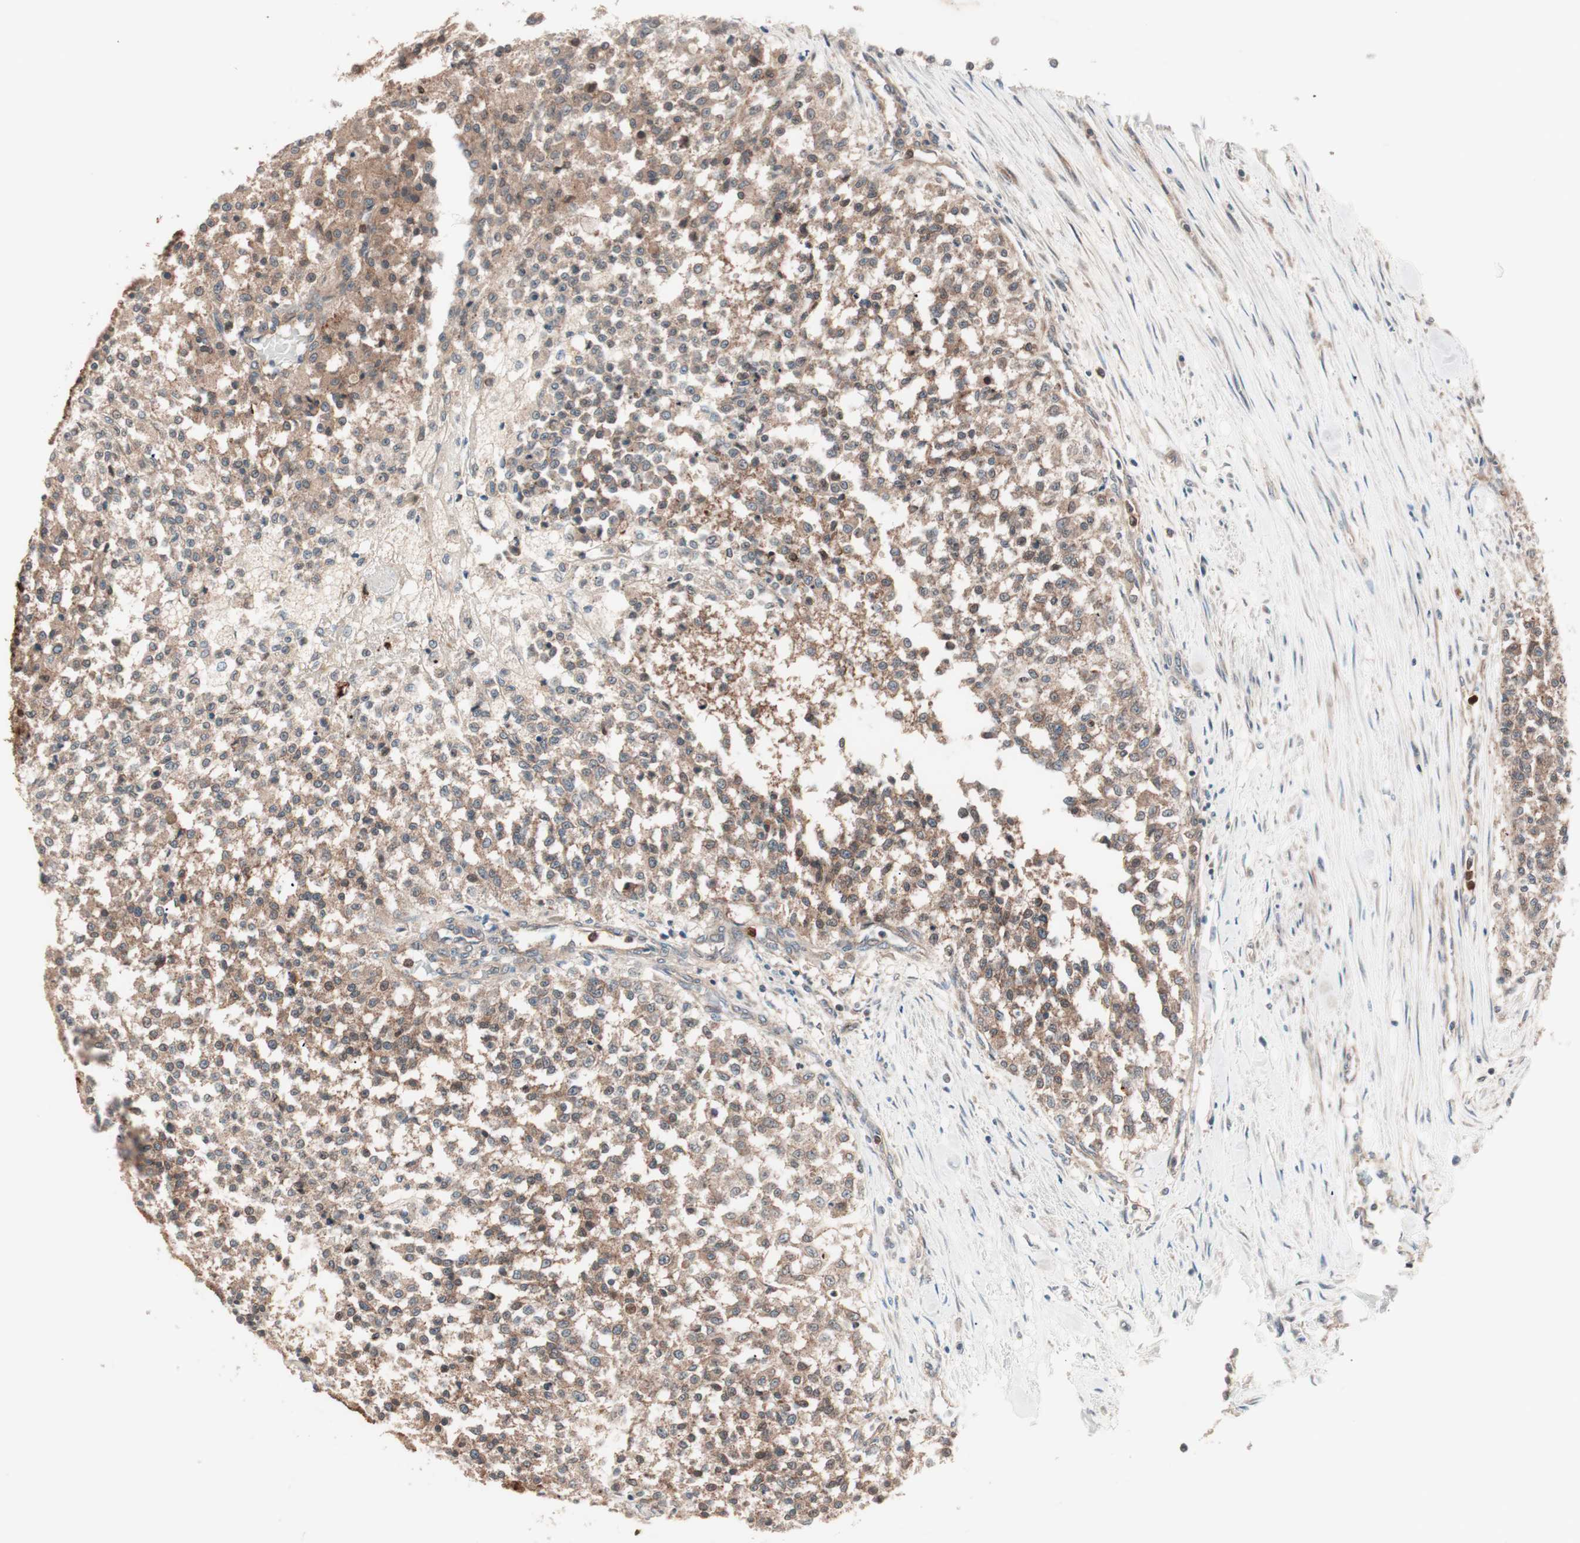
{"staining": {"intensity": "moderate", "quantity": ">75%", "location": "cytoplasmic/membranous"}, "tissue": "testis cancer", "cell_type": "Tumor cells", "image_type": "cancer", "snomed": [{"axis": "morphology", "description": "Seminoma, NOS"}, {"axis": "topography", "description": "Testis"}], "caption": "A brown stain highlights moderate cytoplasmic/membranous expression of a protein in seminoma (testis) tumor cells. The protein of interest is shown in brown color, while the nuclei are stained blue.", "gene": "TSG101", "patient": {"sex": "male", "age": 59}}